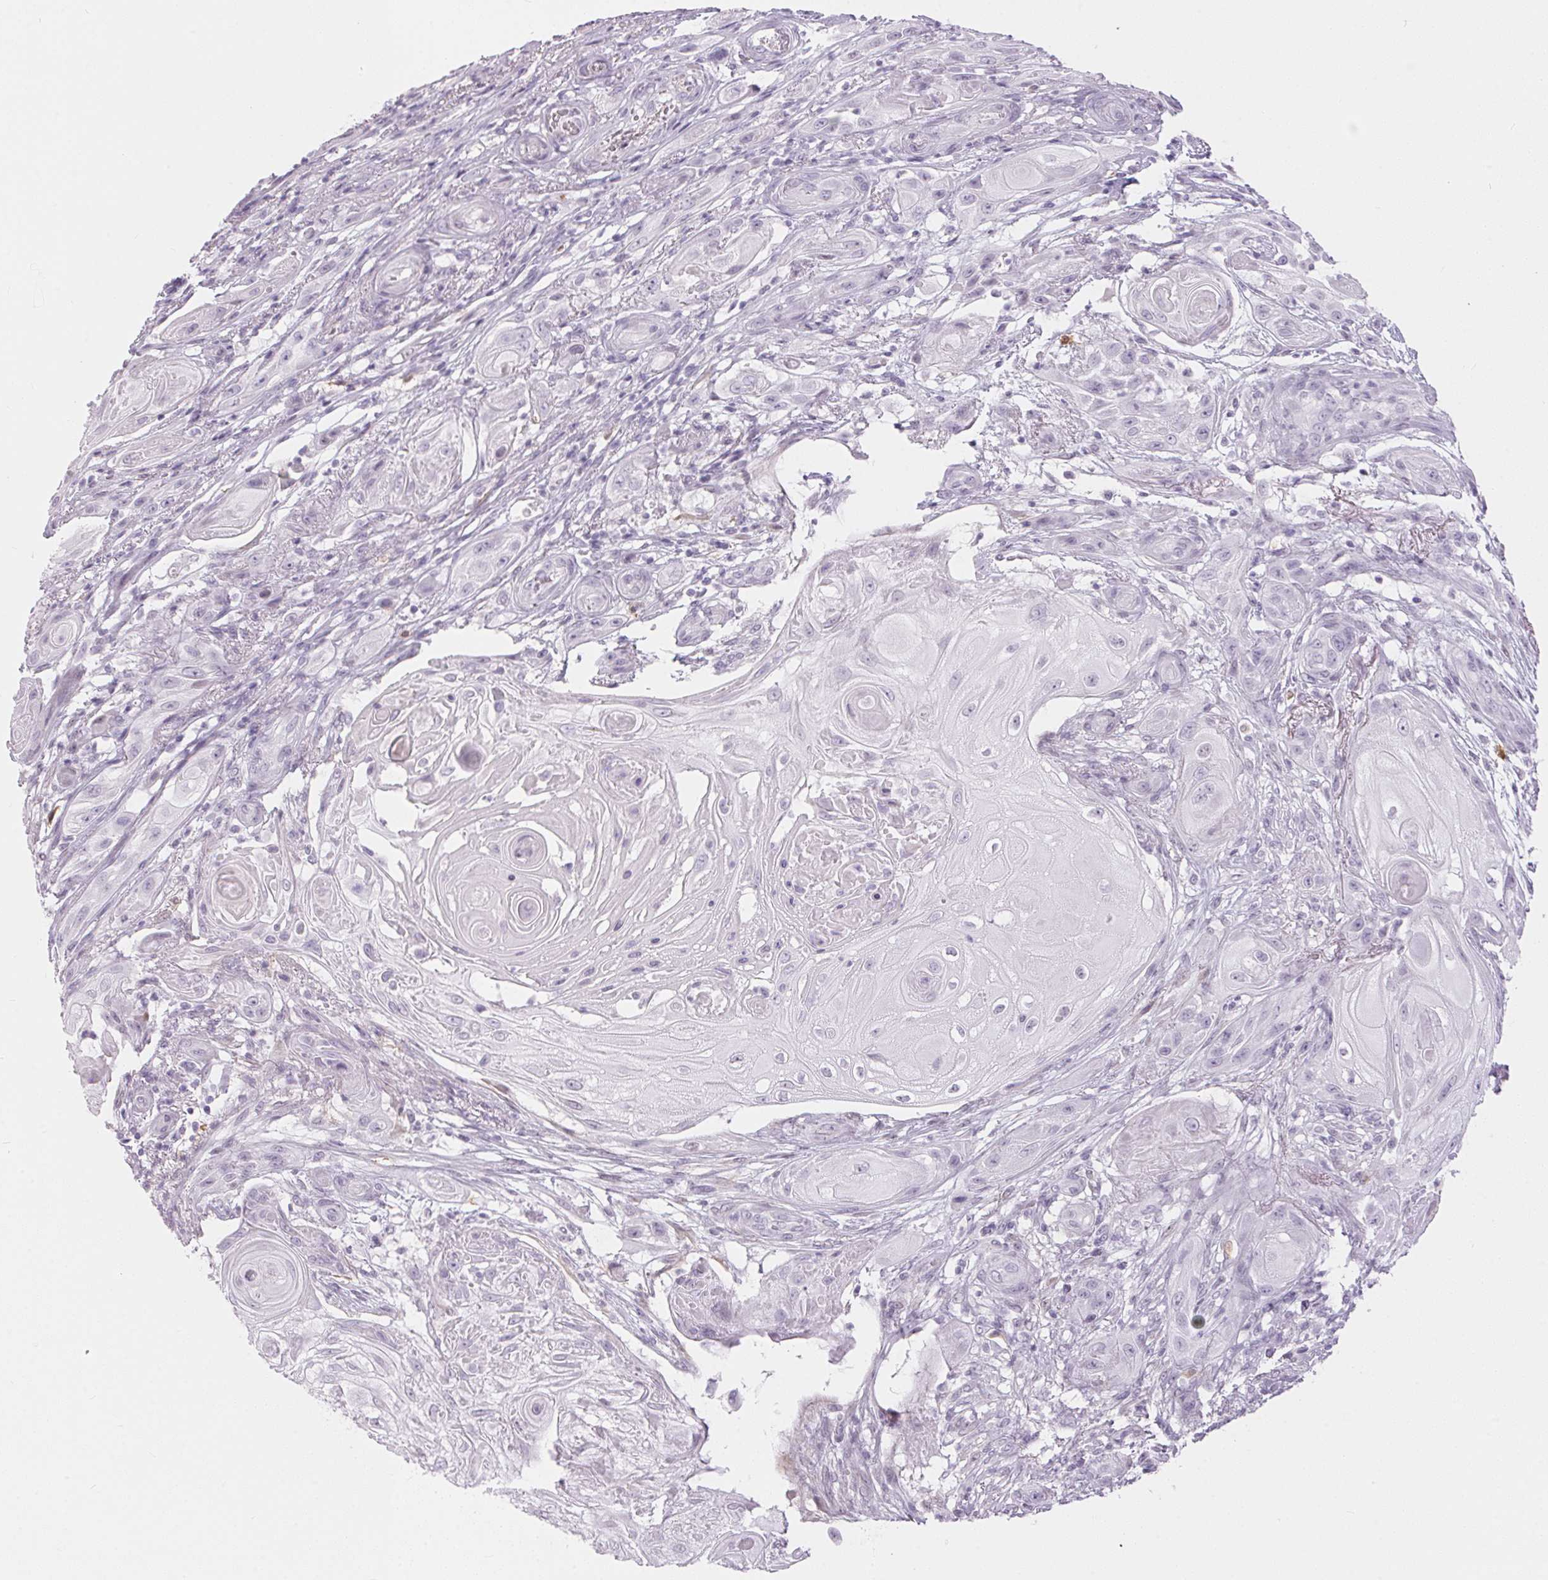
{"staining": {"intensity": "negative", "quantity": "none", "location": "none"}, "tissue": "skin cancer", "cell_type": "Tumor cells", "image_type": "cancer", "snomed": [{"axis": "morphology", "description": "Squamous cell carcinoma, NOS"}, {"axis": "topography", "description": "Skin"}], "caption": "Immunohistochemistry image of neoplastic tissue: squamous cell carcinoma (skin) stained with DAB shows no significant protein staining in tumor cells. The staining is performed using DAB (3,3'-diaminobenzidine) brown chromogen with nuclei counter-stained in using hematoxylin.", "gene": "CADPS", "patient": {"sex": "male", "age": 62}}